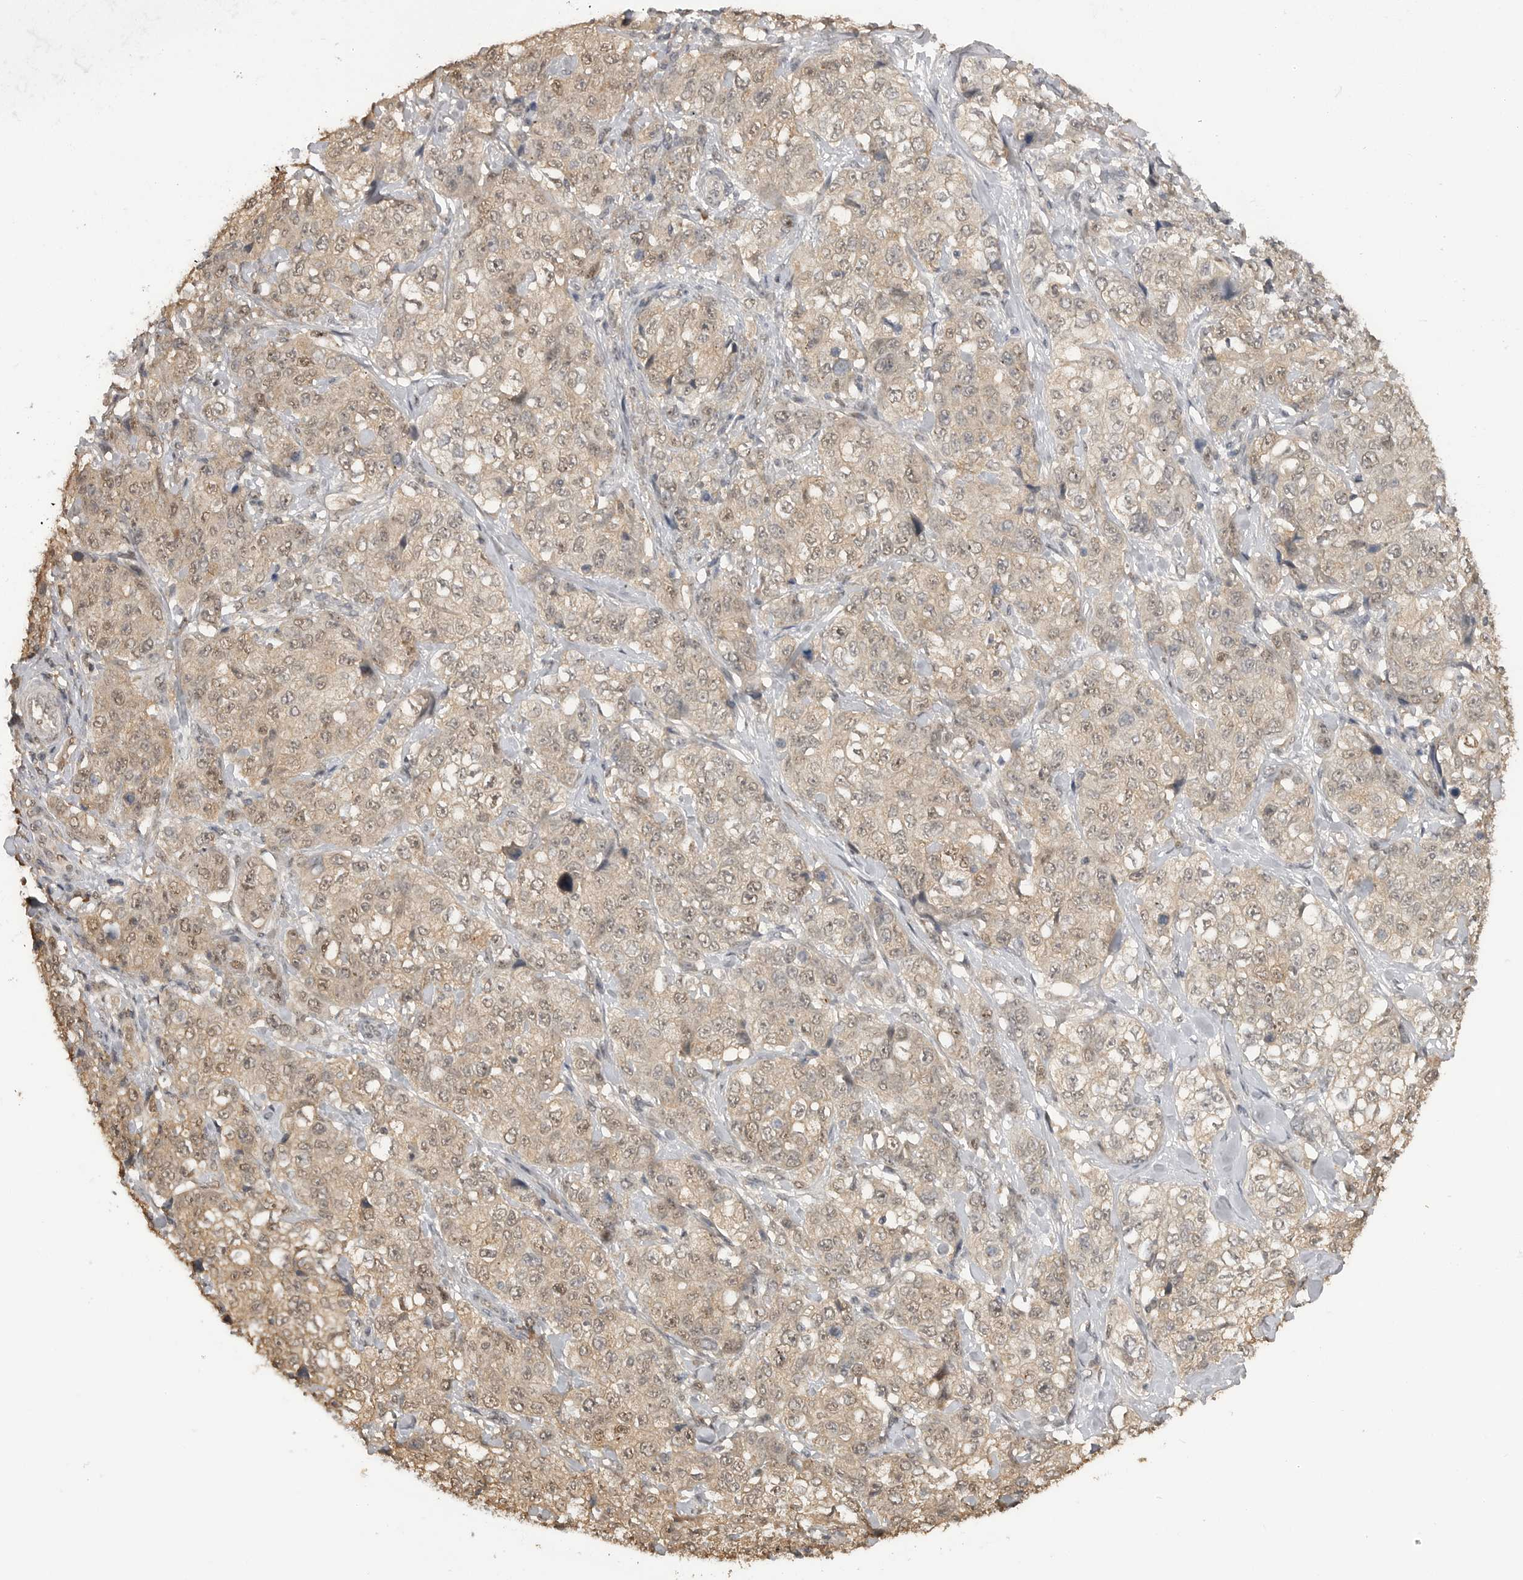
{"staining": {"intensity": "weak", "quantity": ">75%", "location": "cytoplasmic/membranous,nuclear"}, "tissue": "stomach cancer", "cell_type": "Tumor cells", "image_type": "cancer", "snomed": [{"axis": "morphology", "description": "Adenocarcinoma, NOS"}, {"axis": "topography", "description": "Stomach"}], "caption": "Immunohistochemistry of human stomach cancer (adenocarcinoma) reveals low levels of weak cytoplasmic/membranous and nuclear expression in about >75% of tumor cells.", "gene": "ASPSCR1", "patient": {"sex": "male", "age": 48}}